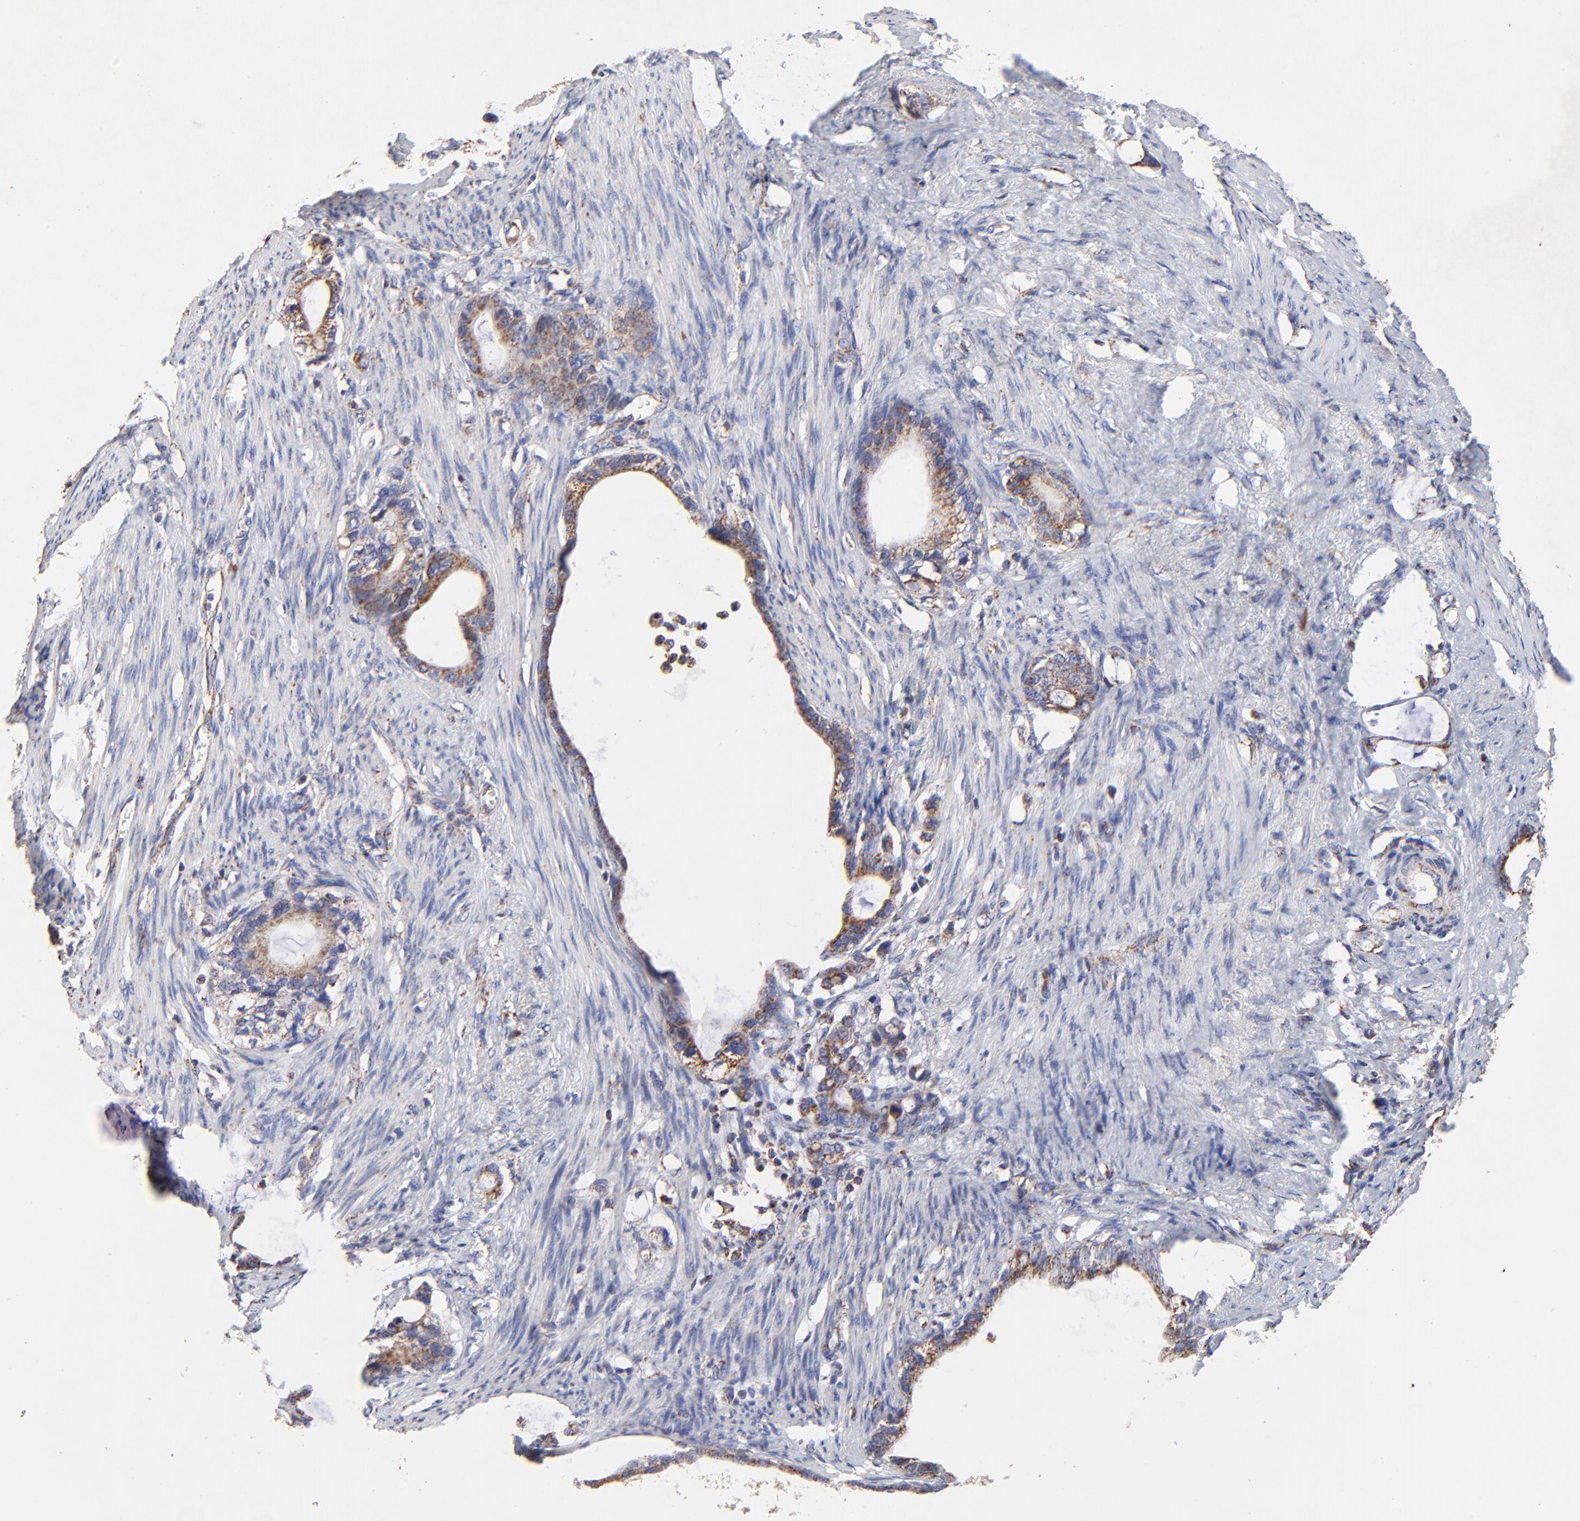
{"staining": {"intensity": "moderate", "quantity": ">75%", "location": "cytoplasmic/membranous"}, "tissue": "stomach cancer", "cell_type": "Tumor cells", "image_type": "cancer", "snomed": [{"axis": "morphology", "description": "Adenocarcinoma, NOS"}, {"axis": "topography", "description": "Stomach"}], "caption": "A histopathology image of human stomach adenocarcinoma stained for a protein demonstrates moderate cytoplasmic/membranous brown staining in tumor cells. Immunohistochemistry stains the protein in brown and the nuclei are stained blue.", "gene": "SSBP1", "patient": {"sex": "female", "age": 75}}